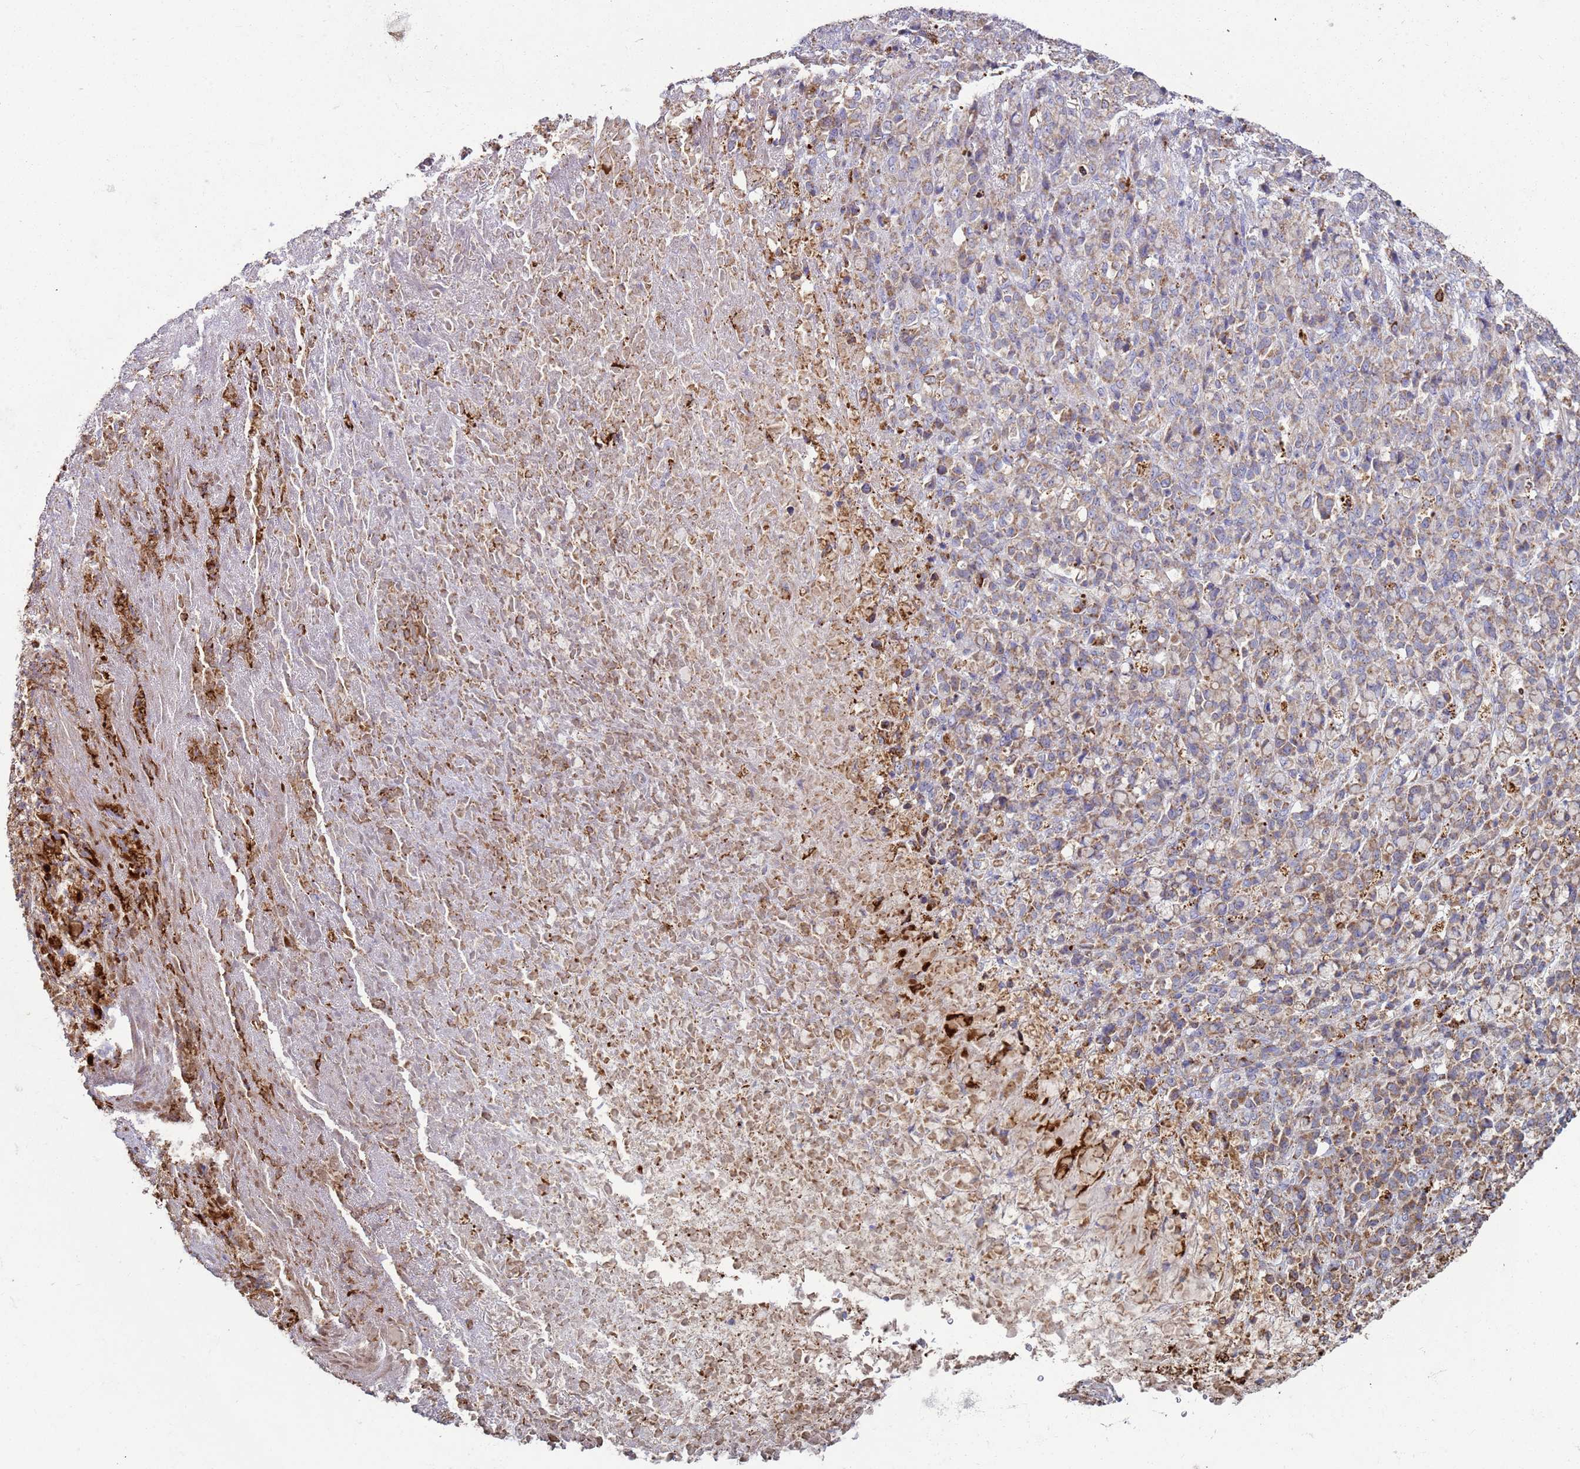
{"staining": {"intensity": "weak", "quantity": "25%-75%", "location": "cytoplasmic/membranous"}, "tissue": "stomach cancer", "cell_type": "Tumor cells", "image_type": "cancer", "snomed": [{"axis": "morphology", "description": "Normal tissue, NOS"}, {"axis": "morphology", "description": "Adenocarcinoma, NOS"}, {"axis": "topography", "description": "Stomach"}], "caption": "Immunohistochemistry histopathology image of neoplastic tissue: stomach cancer (adenocarcinoma) stained using immunohistochemistry demonstrates low levels of weak protein expression localized specifically in the cytoplasmic/membranous of tumor cells, appearing as a cytoplasmic/membranous brown color.", "gene": "FBXO33", "patient": {"sex": "female", "age": 79}}